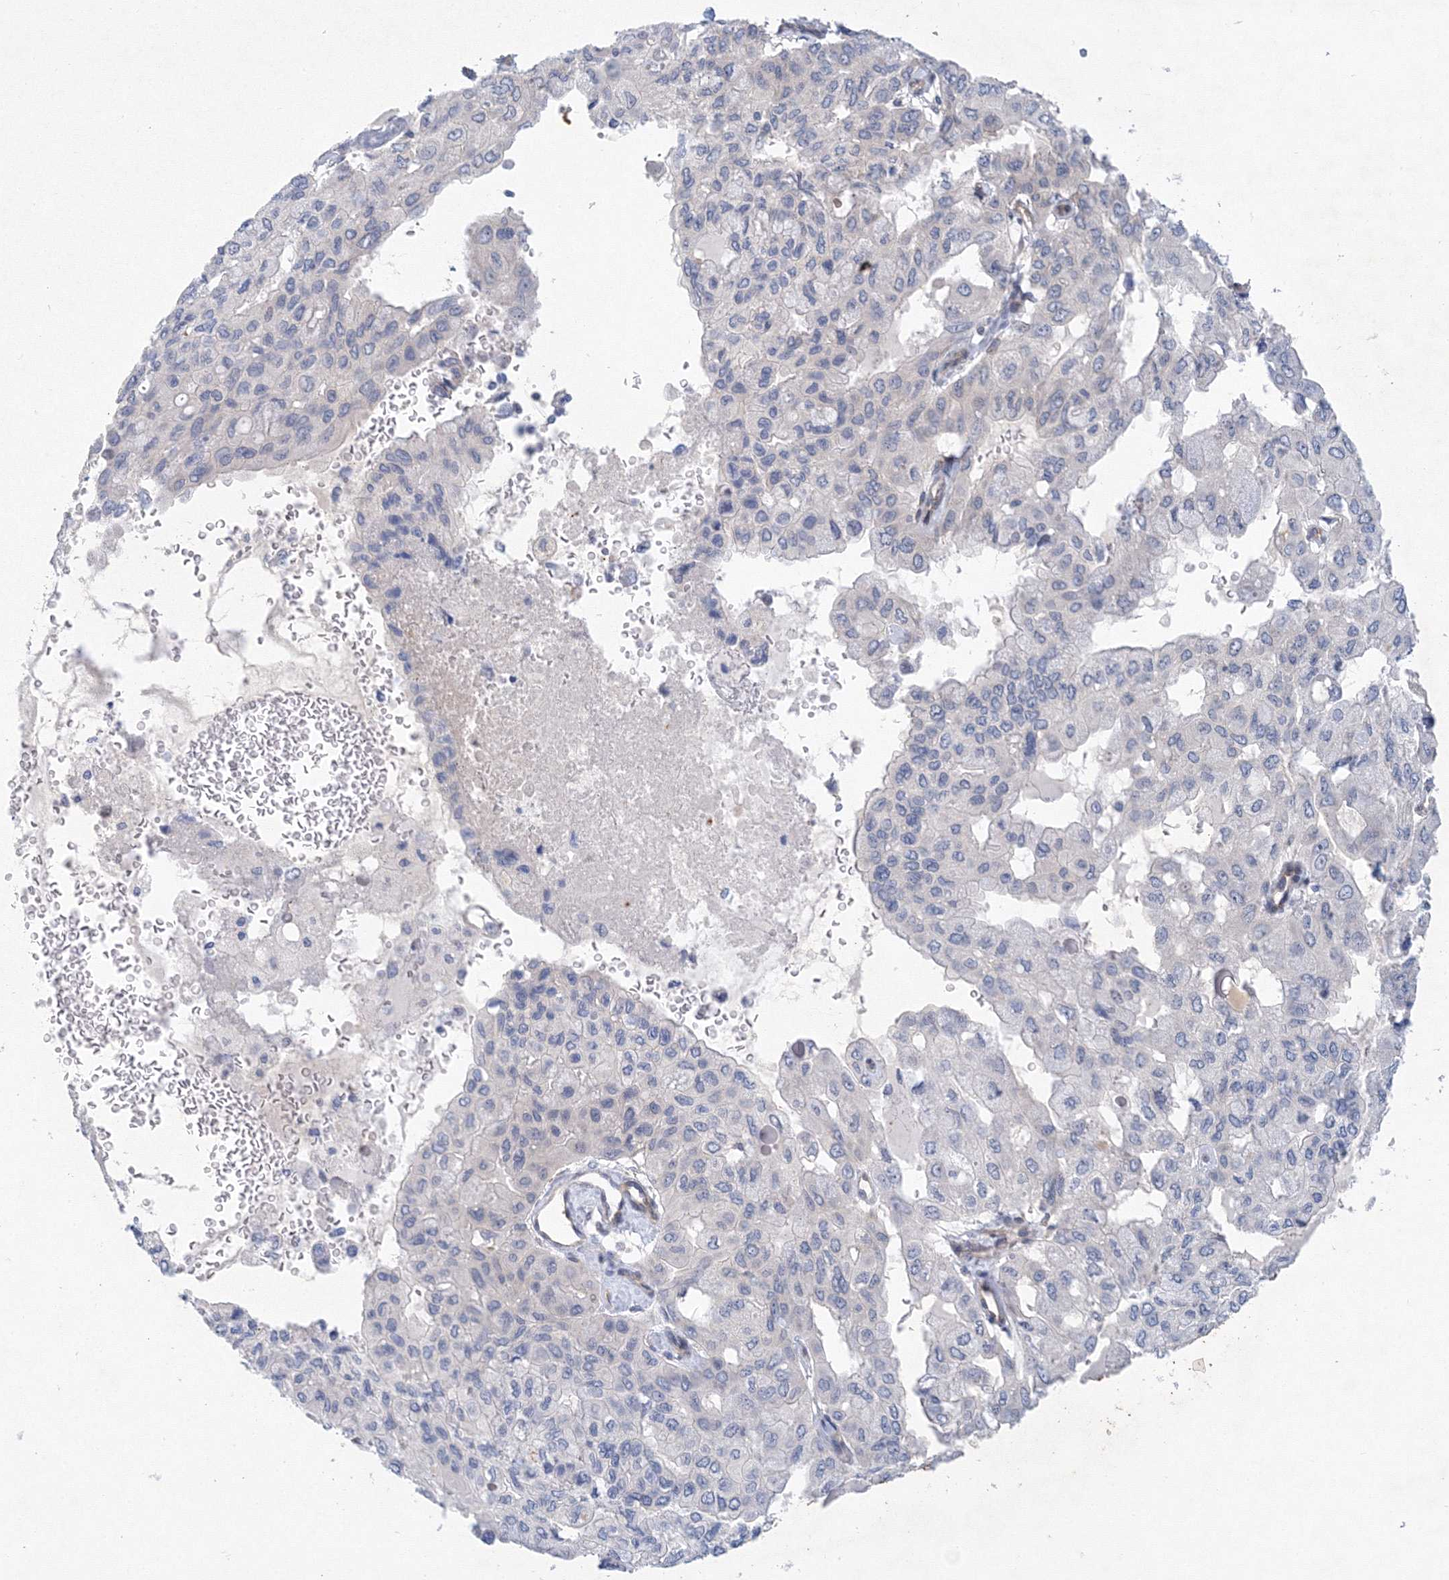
{"staining": {"intensity": "negative", "quantity": "none", "location": "none"}, "tissue": "pancreatic cancer", "cell_type": "Tumor cells", "image_type": "cancer", "snomed": [{"axis": "morphology", "description": "Adenocarcinoma, NOS"}, {"axis": "topography", "description": "Pancreas"}], "caption": "High power microscopy micrograph of an immunohistochemistry (IHC) micrograph of pancreatic cancer (adenocarcinoma), revealing no significant positivity in tumor cells.", "gene": "TANC1", "patient": {"sex": "male", "age": 51}}